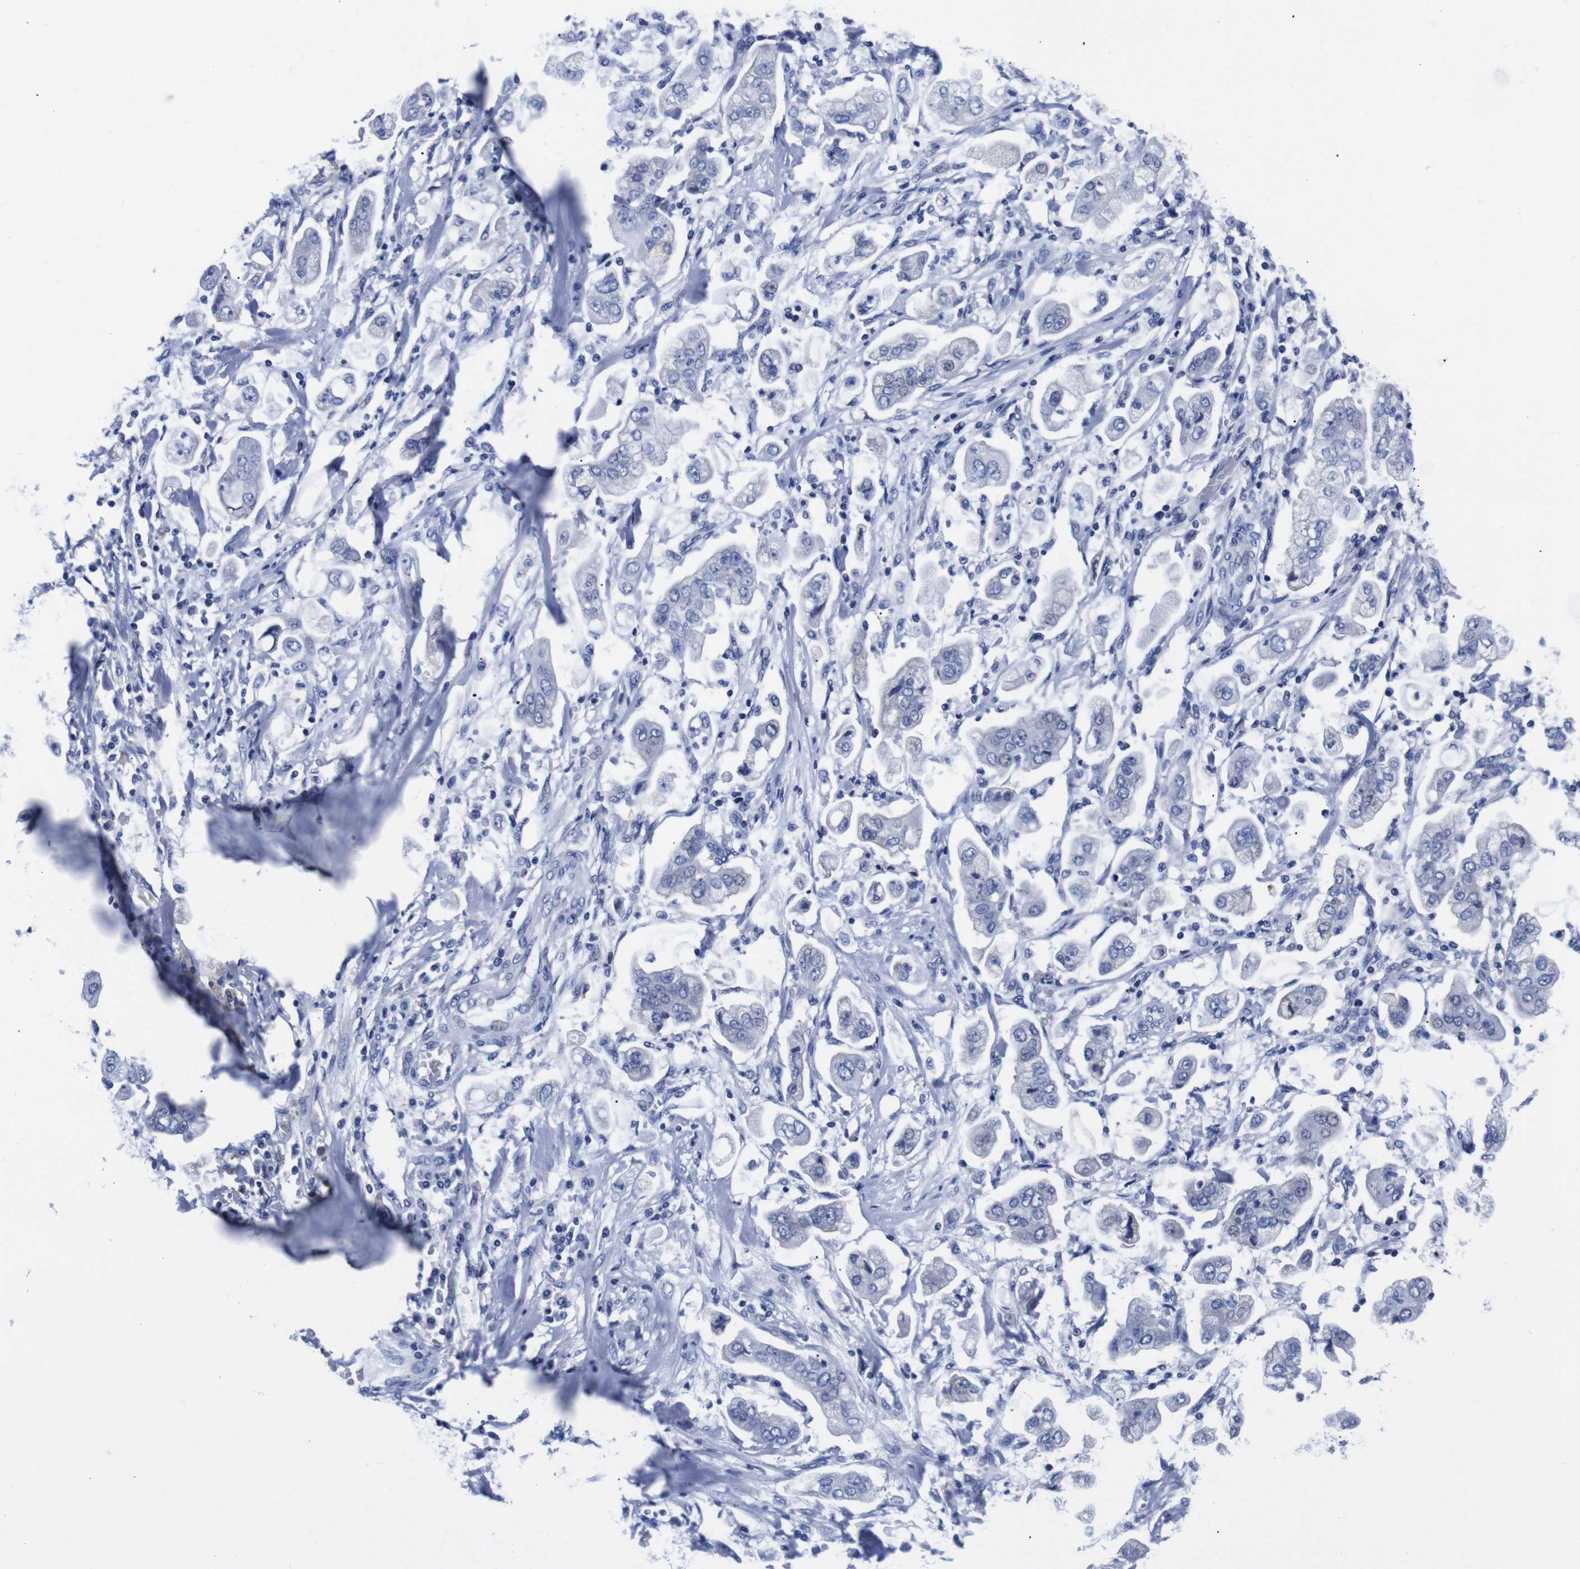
{"staining": {"intensity": "negative", "quantity": "none", "location": "none"}, "tissue": "stomach cancer", "cell_type": "Tumor cells", "image_type": "cancer", "snomed": [{"axis": "morphology", "description": "Adenocarcinoma, NOS"}, {"axis": "topography", "description": "Stomach"}], "caption": "Immunohistochemistry (IHC) histopathology image of neoplastic tissue: human stomach cancer (adenocarcinoma) stained with DAB (3,3'-diaminobenzidine) exhibits no significant protein staining in tumor cells. (DAB (3,3'-diaminobenzidine) immunohistochemistry (IHC) with hematoxylin counter stain).", "gene": "CLEC4G", "patient": {"sex": "male", "age": 62}}